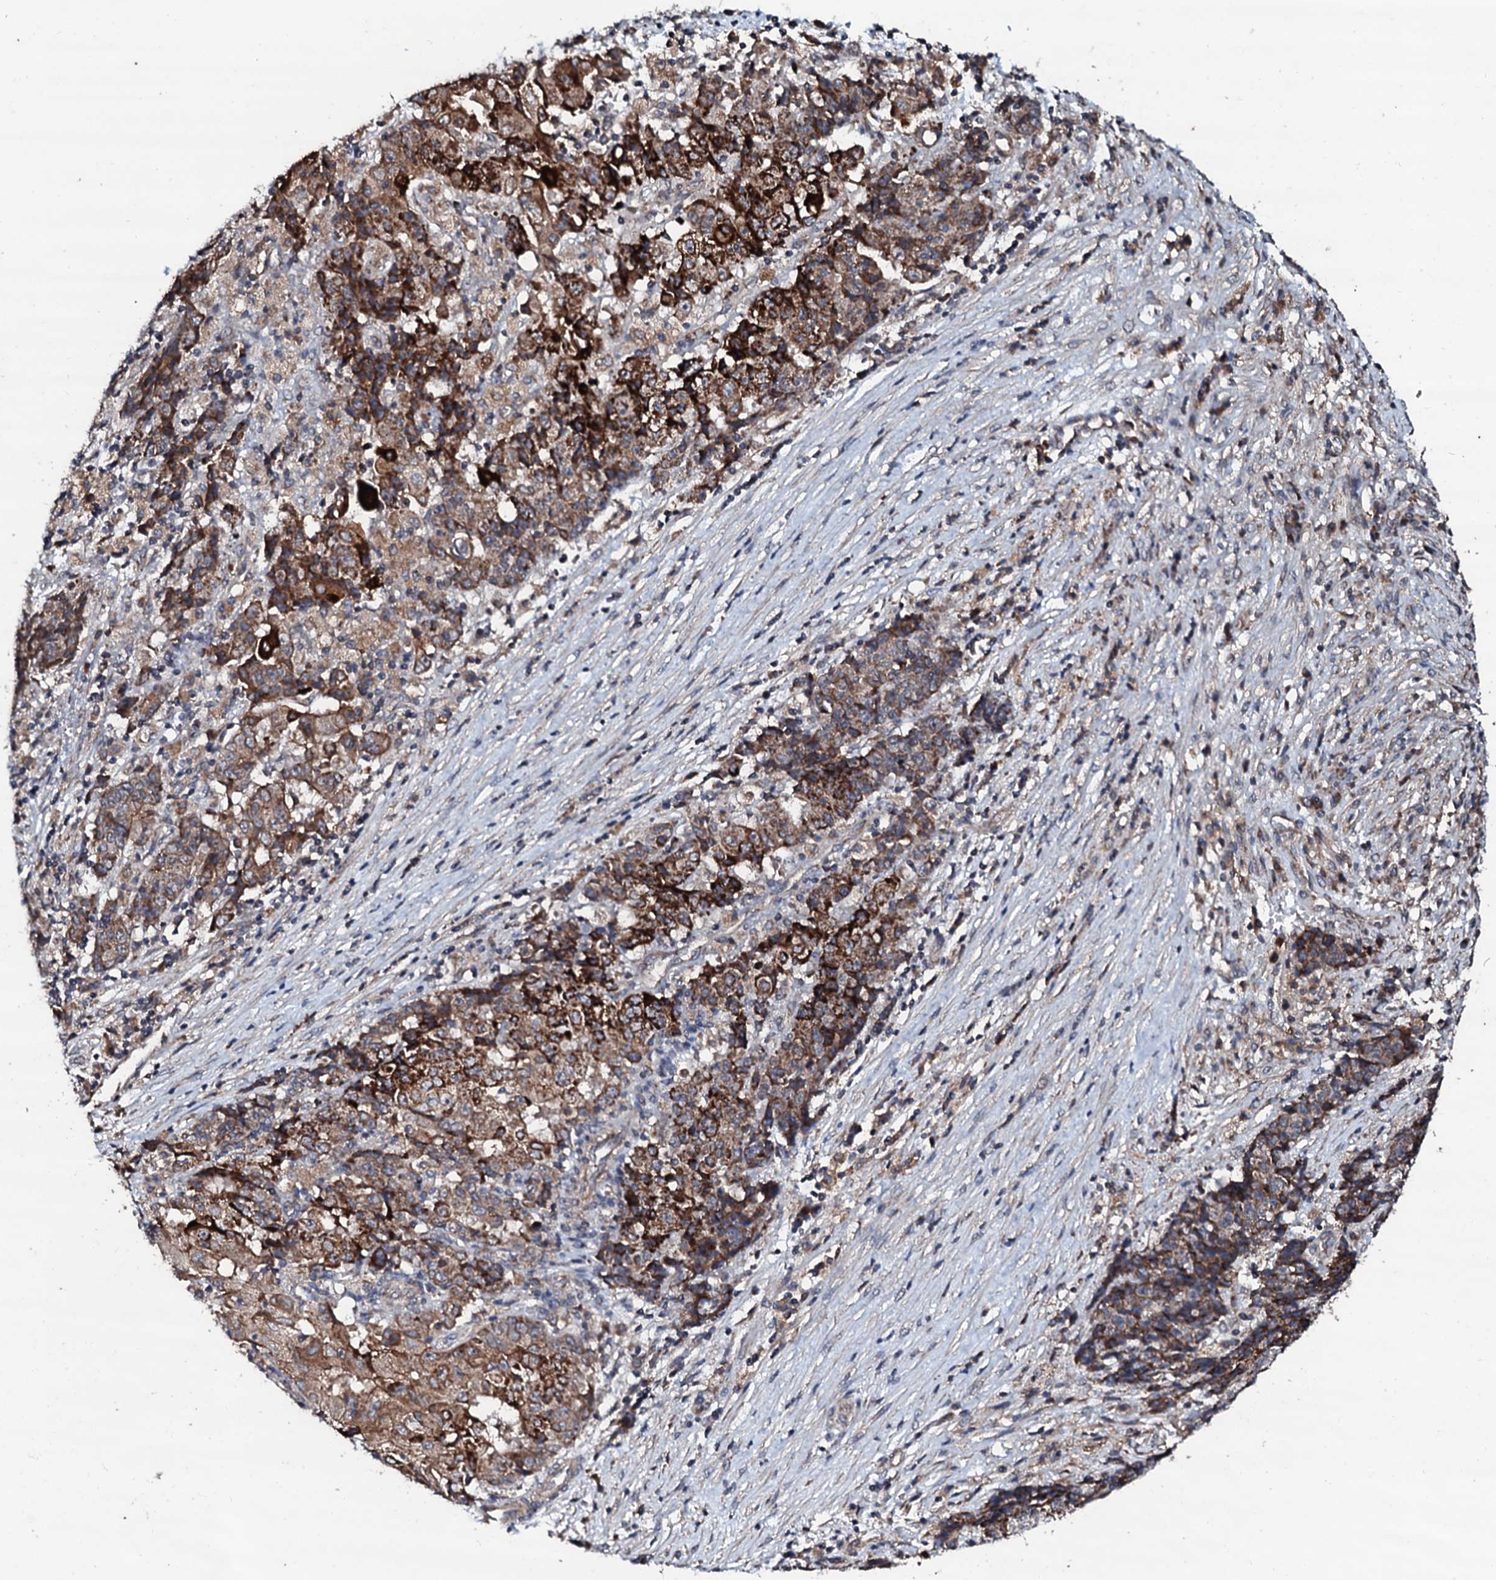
{"staining": {"intensity": "strong", "quantity": ">75%", "location": "cytoplasmic/membranous"}, "tissue": "ovarian cancer", "cell_type": "Tumor cells", "image_type": "cancer", "snomed": [{"axis": "morphology", "description": "Carcinoma, endometroid"}, {"axis": "topography", "description": "Ovary"}], "caption": "Human ovarian endometroid carcinoma stained with a protein marker shows strong staining in tumor cells.", "gene": "SDHAF2", "patient": {"sex": "female", "age": 42}}